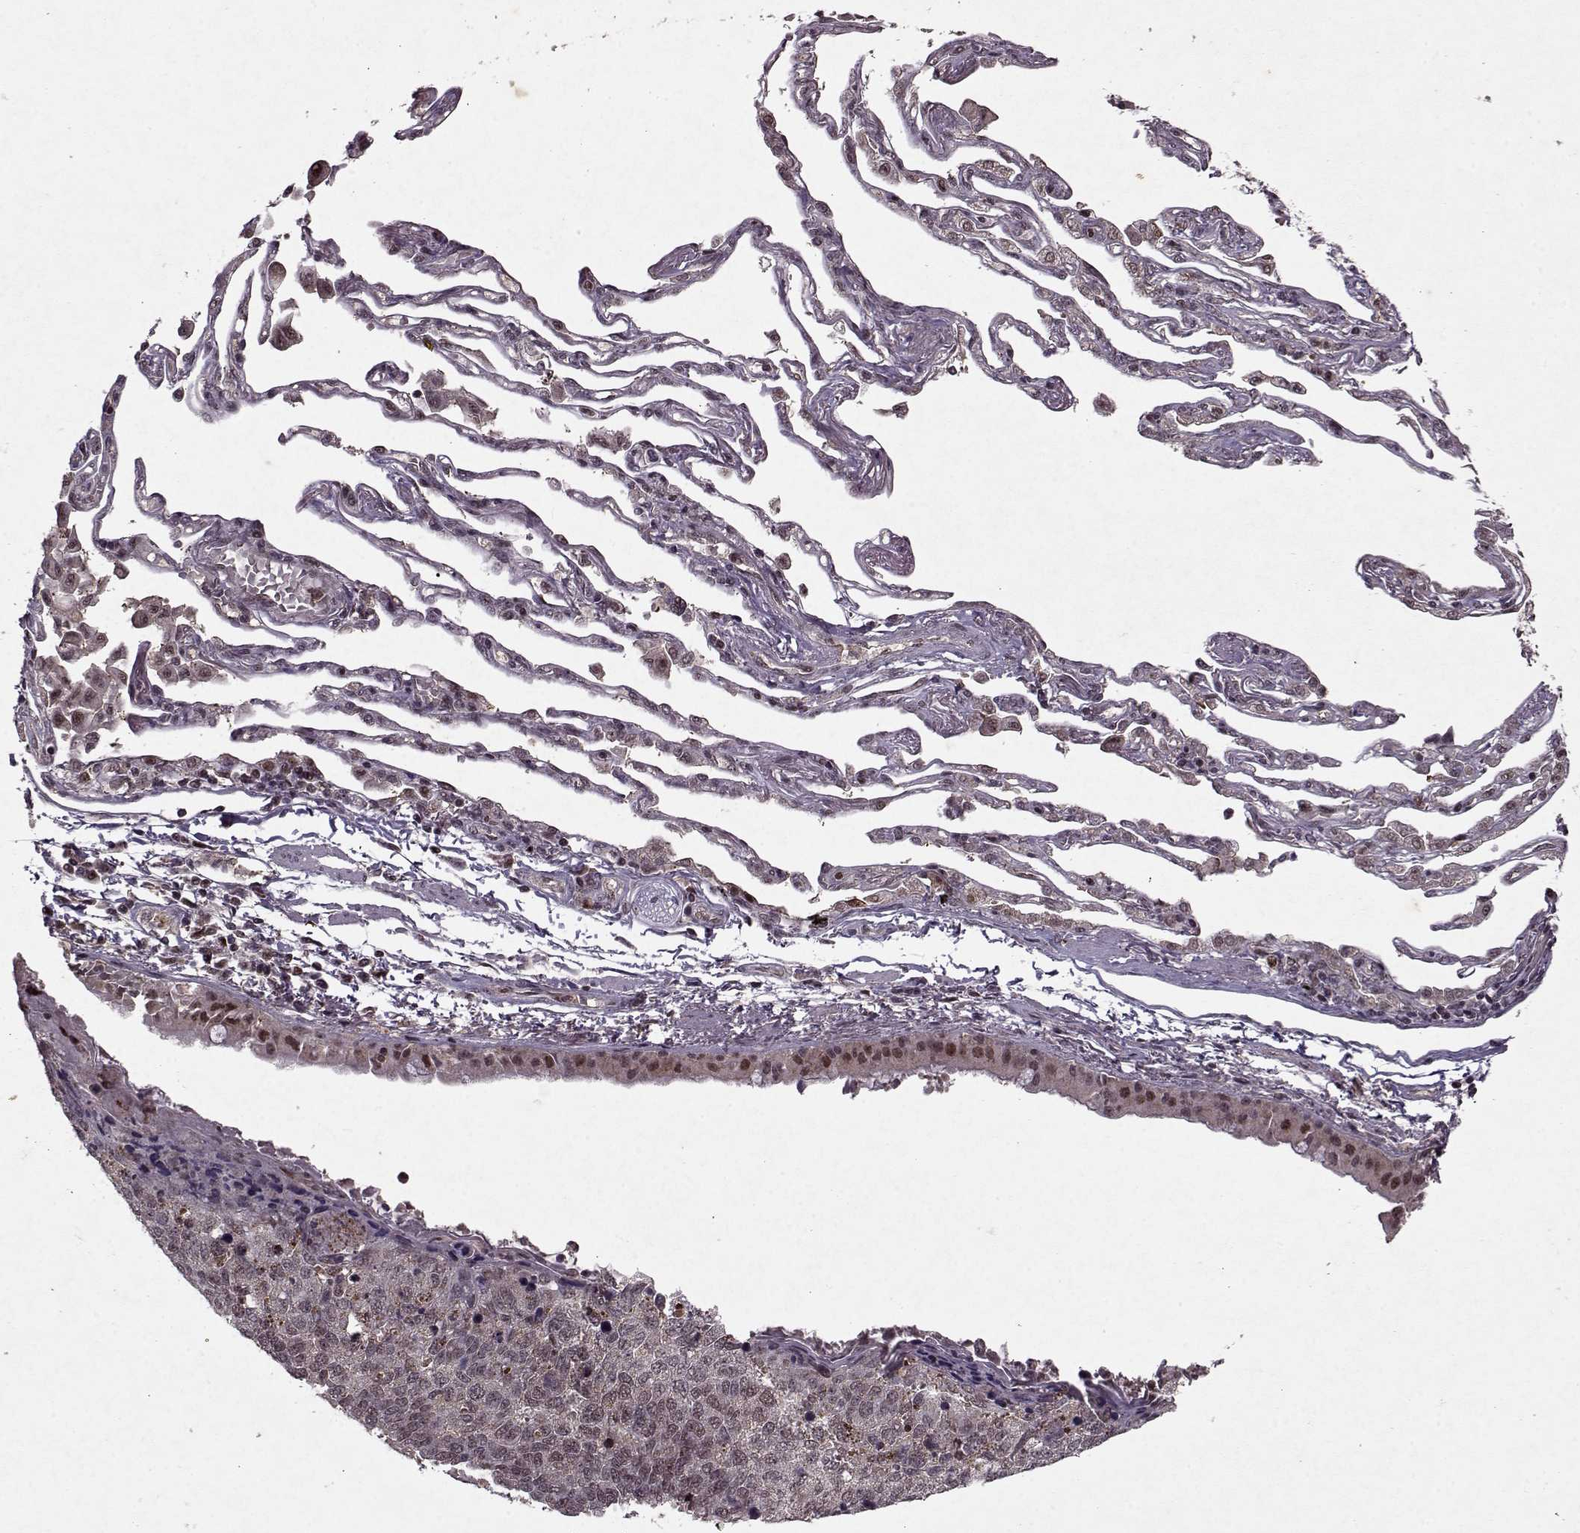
{"staining": {"intensity": "weak", "quantity": "<25%", "location": "nuclear"}, "tissue": "lung cancer", "cell_type": "Tumor cells", "image_type": "cancer", "snomed": [{"axis": "morphology", "description": "Squamous cell carcinoma, NOS"}, {"axis": "topography", "description": "Lung"}], "caption": "A high-resolution photomicrograph shows immunohistochemistry (IHC) staining of lung cancer (squamous cell carcinoma), which shows no significant staining in tumor cells.", "gene": "PSMA7", "patient": {"sex": "male", "age": 73}}